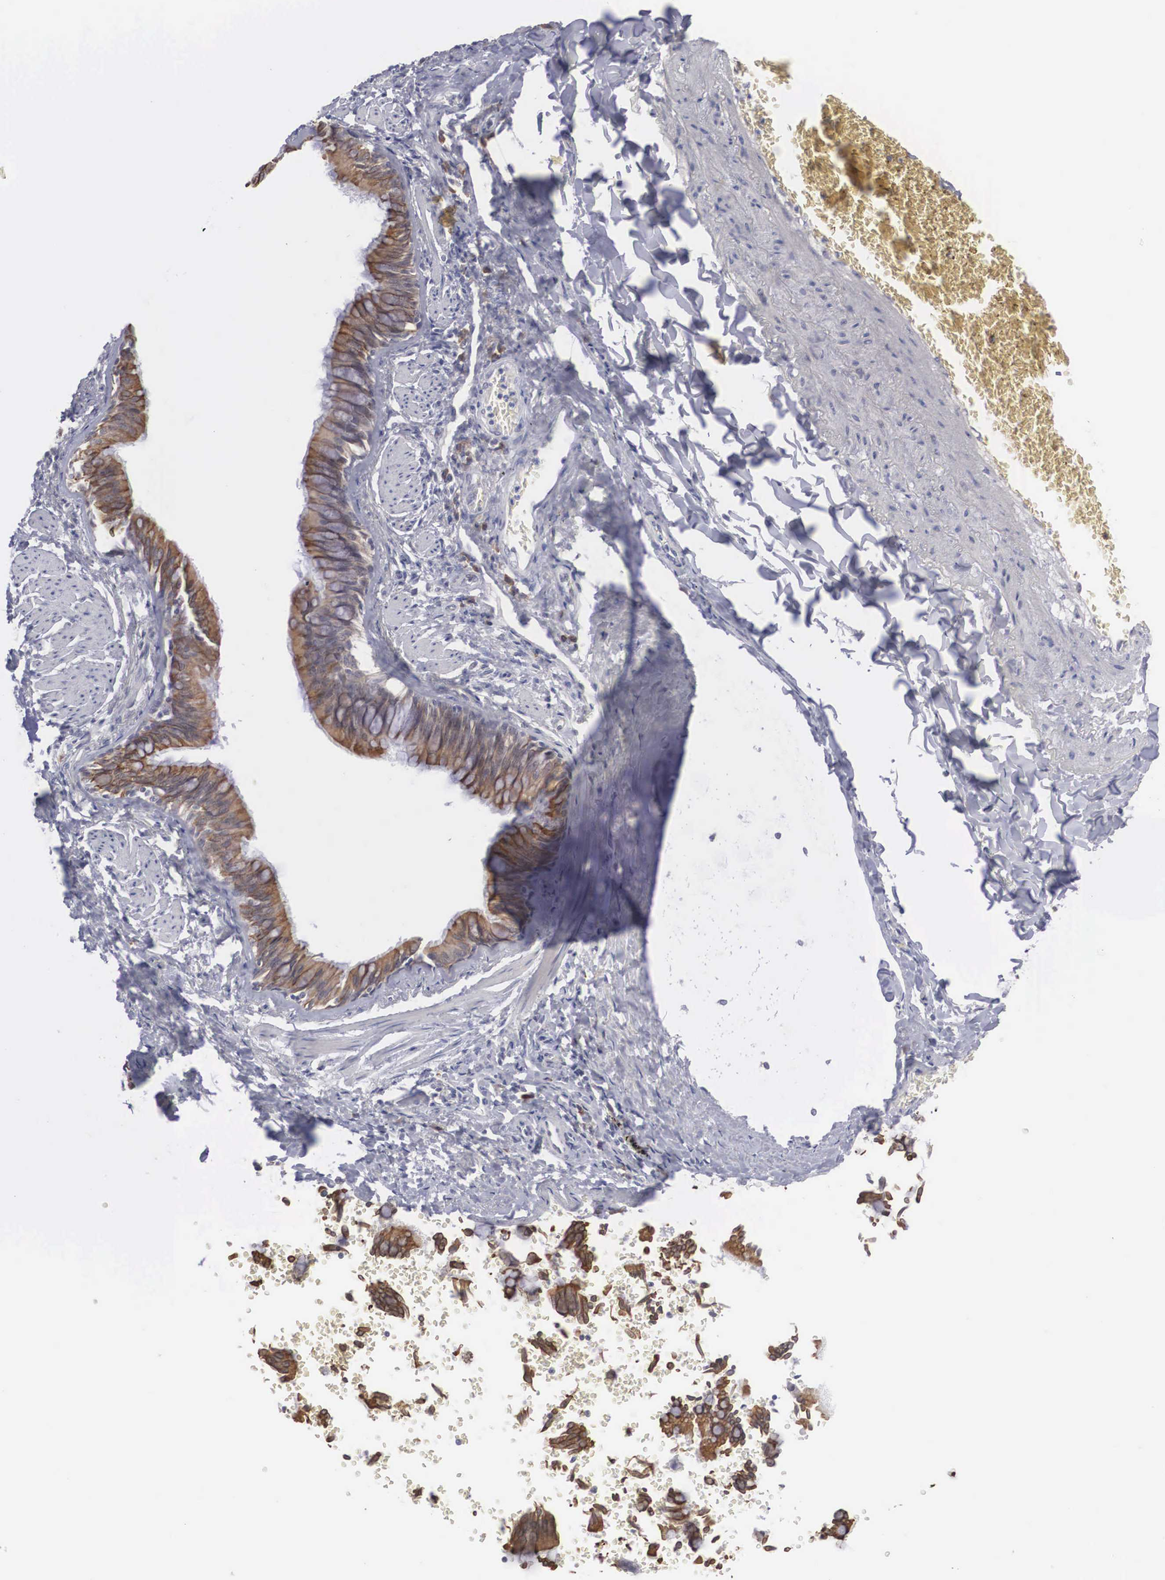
{"staining": {"intensity": "moderate", "quantity": ">75%", "location": "cytoplasmic/membranous"}, "tissue": "bronchus", "cell_type": "Respiratory epithelial cells", "image_type": "normal", "snomed": [{"axis": "morphology", "description": "Normal tissue, NOS"}, {"axis": "topography", "description": "Lung"}], "caption": "Immunohistochemical staining of normal human bronchus shows medium levels of moderate cytoplasmic/membranous staining in about >75% of respiratory epithelial cells. (brown staining indicates protein expression, while blue staining denotes nuclei).", "gene": "WDR89", "patient": {"sex": "male", "age": 54}}